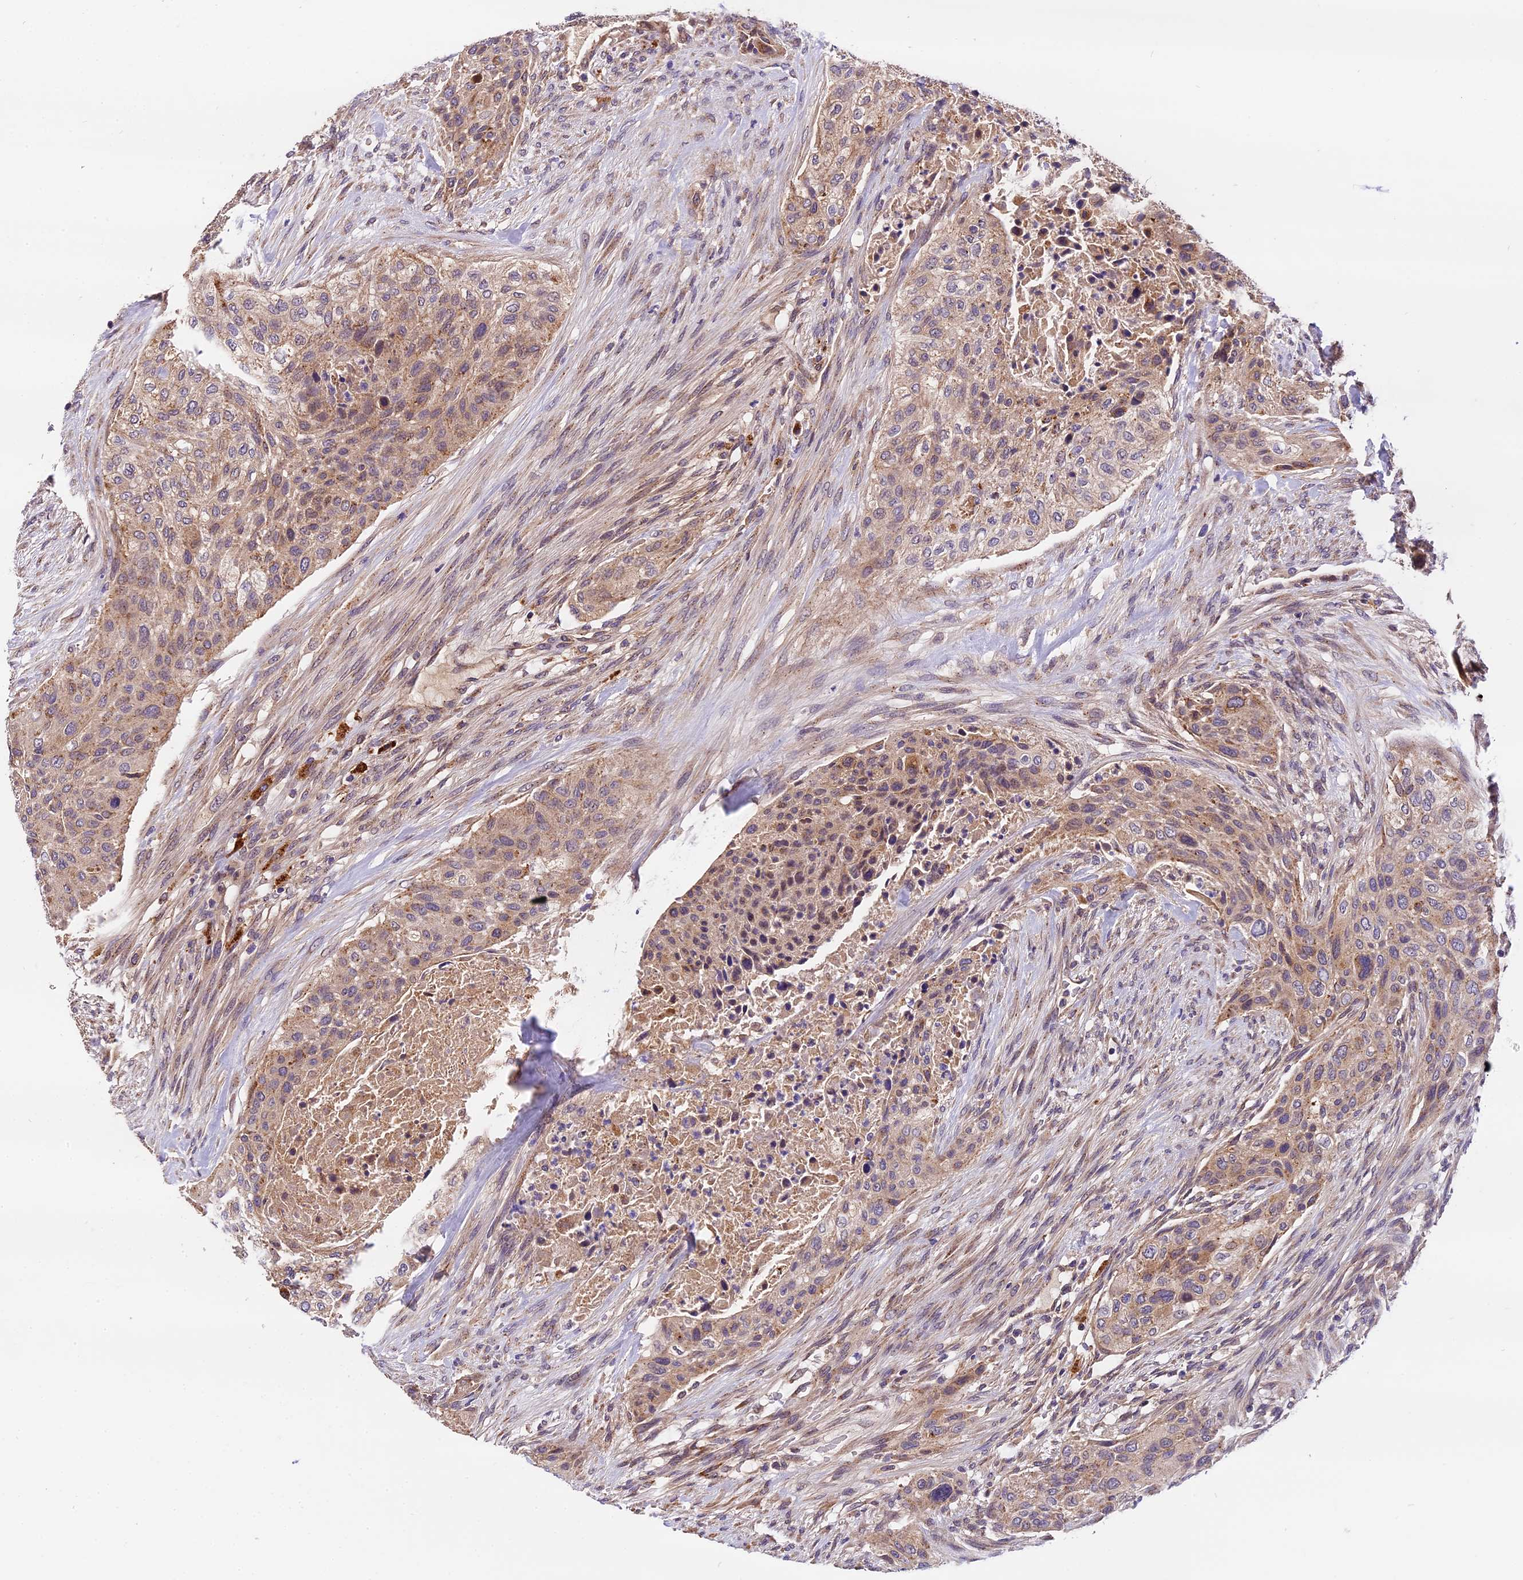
{"staining": {"intensity": "weak", "quantity": ">75%", "location": "cytoplasmic/membranous,nuclear"}, "tissue": "urothelial cancer", "cell_type": "Tumor cells", "image_type": "cancer", "snomed": [{"axis": "morphology", "description": "Urothelial carcinoma, High grade"}, {"axis": "topography", "description": "Urinary bladder"}], "caption": "About >75% of tumor cells in high-grade urothelial carcinoma exhibit weak cytoplasmic/membranous and nuclear protein staining as visualized by brown immunohistochemical staining.", "gene": "COPE", "patient": {"sex": "male", "age": 35}}